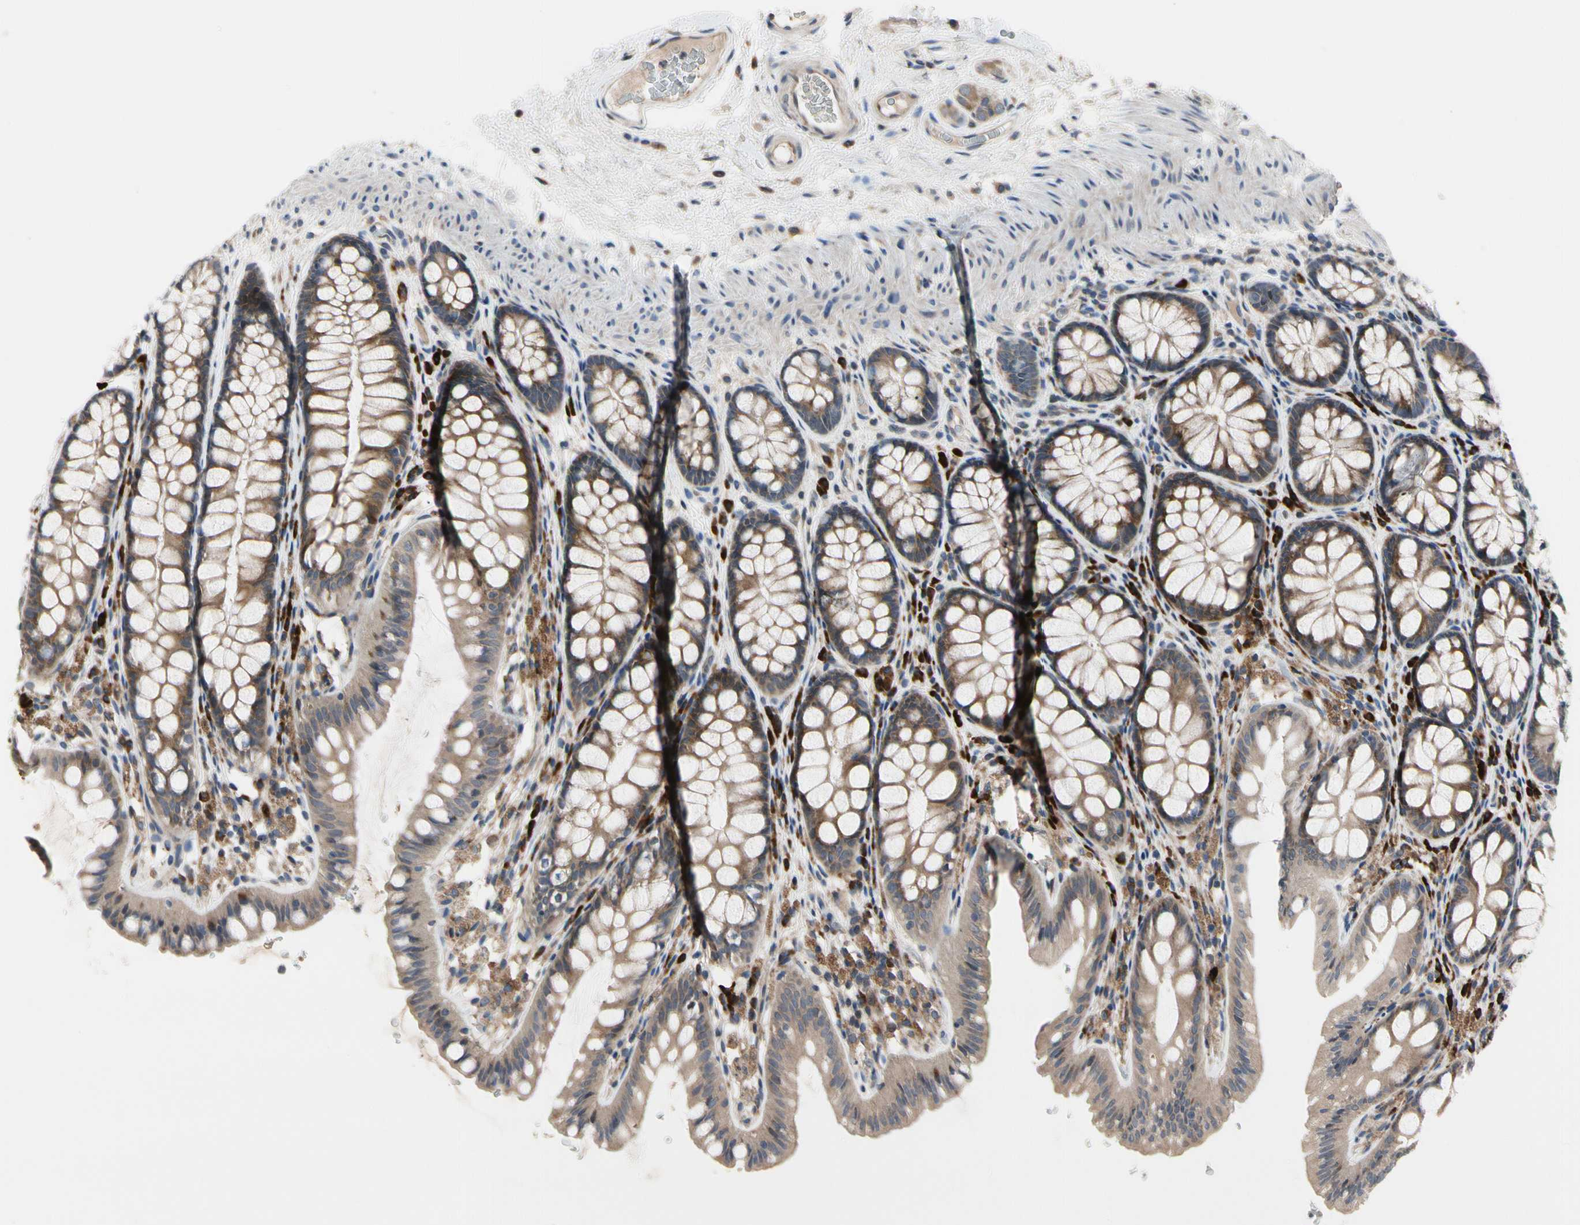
{"staining": {"intensity": "moderate", "quantity": ">75%", "location": "cytoplasmic/membranous"}, "tissue": "colon", "cell_type": "Endothelial cells", "image_type": "normal", "snomed": [{"axis": "morphology", "description": "Normal tissue, NOS"}, {"axis": "topography", "description": "Colon"}], "caption": "Colon stained with a brown dye shows moderate cytoplasmic/membranous positive expression in approximately >75% of endothelial cells.", "gene": "MMEL1", "patient": {"sex": "female", "age": 55}}